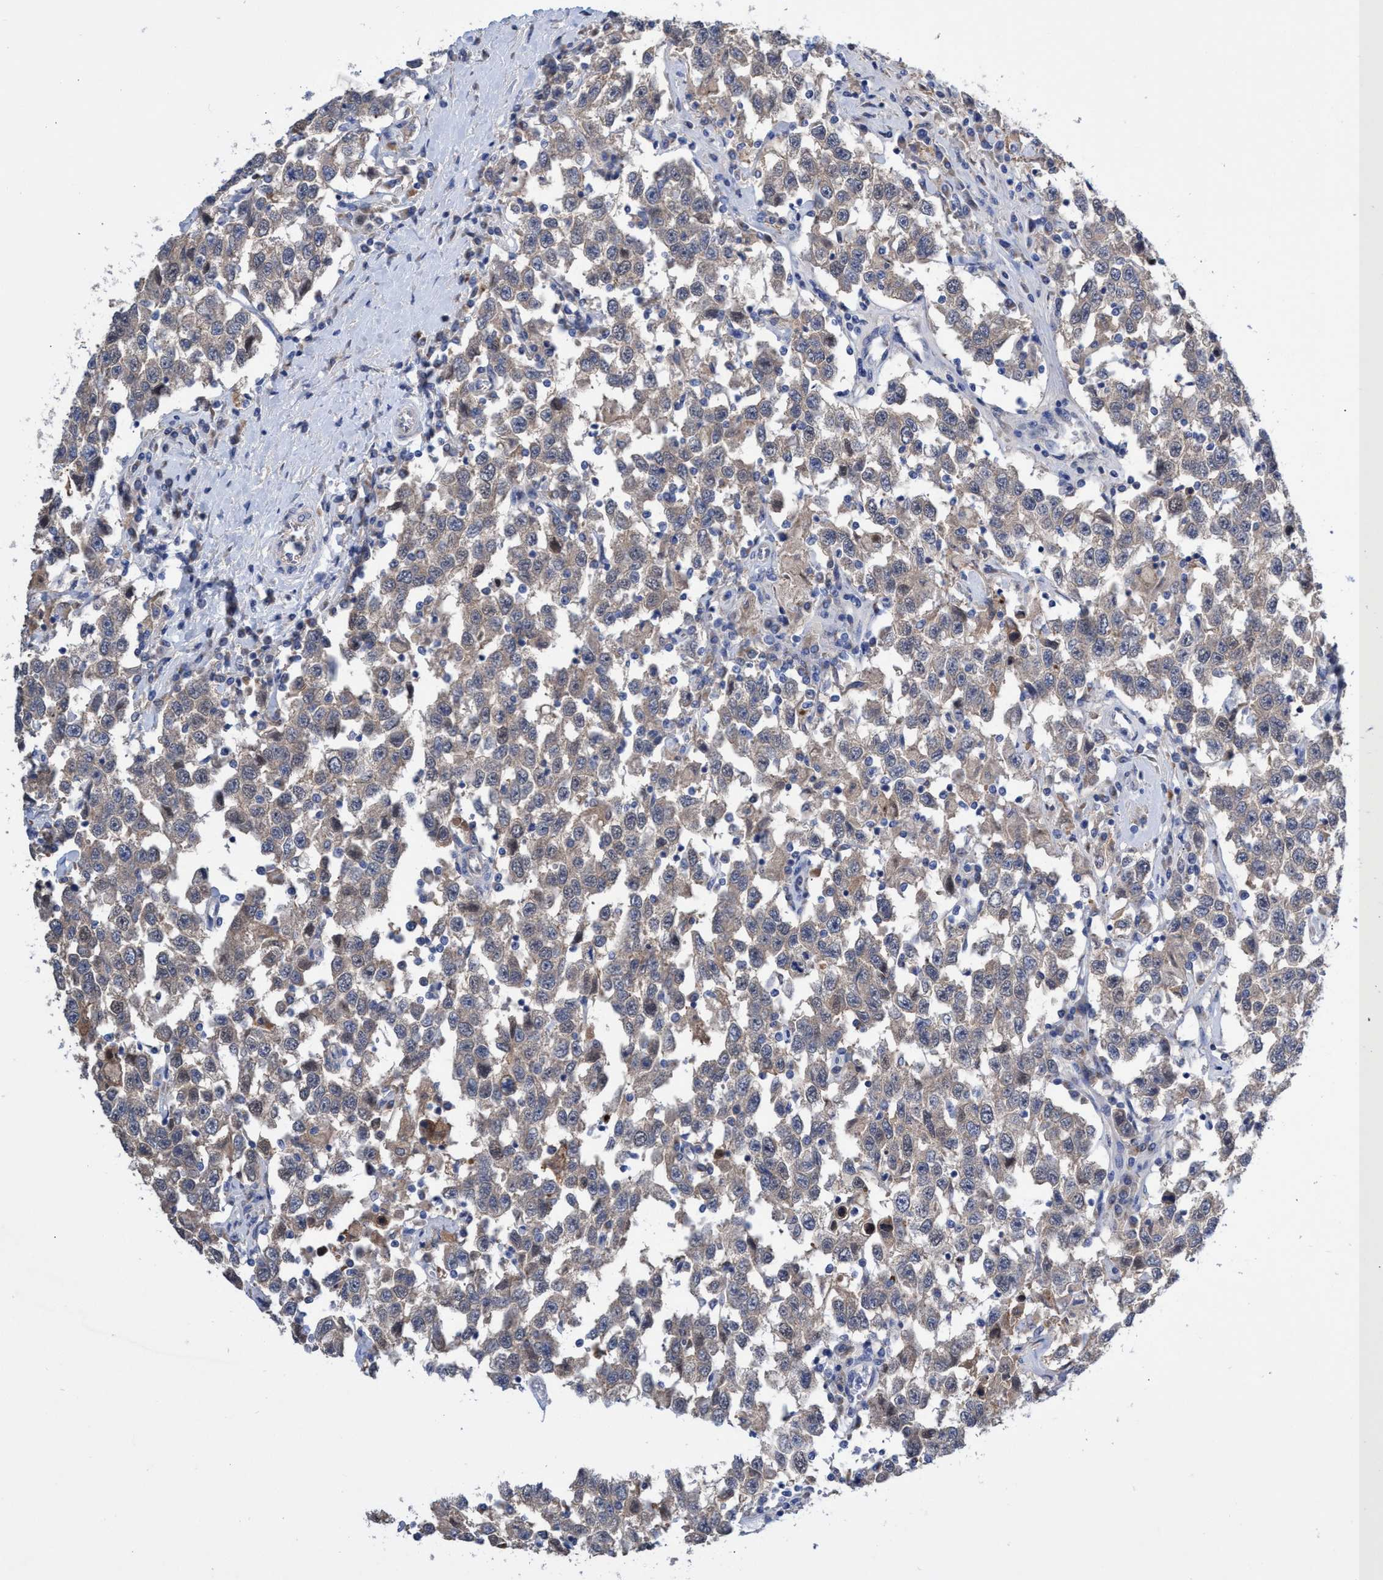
{"staining": {"intensity": "weak", "quantity": "25%-75%", "location": "cytoplasmic/membranous"}, "tissue": "testis cancer", "cell_type": "Tumor cells", "image_type": "cancer", "snomed": [{"axis": "morphology", "description": "Seminoma, NOS"}, {"axis": "topography", "description": "Testis"}], "caption": "IHC photomicrograph of testis cancer (seminoma) stained for a protein (brown), which shows low levels of weak cytoplasmic/membranous positivity in about 25%-75% of tumor cells.", "gene": "SVEP1", "patient": {"sex": "male", "age": 41}}